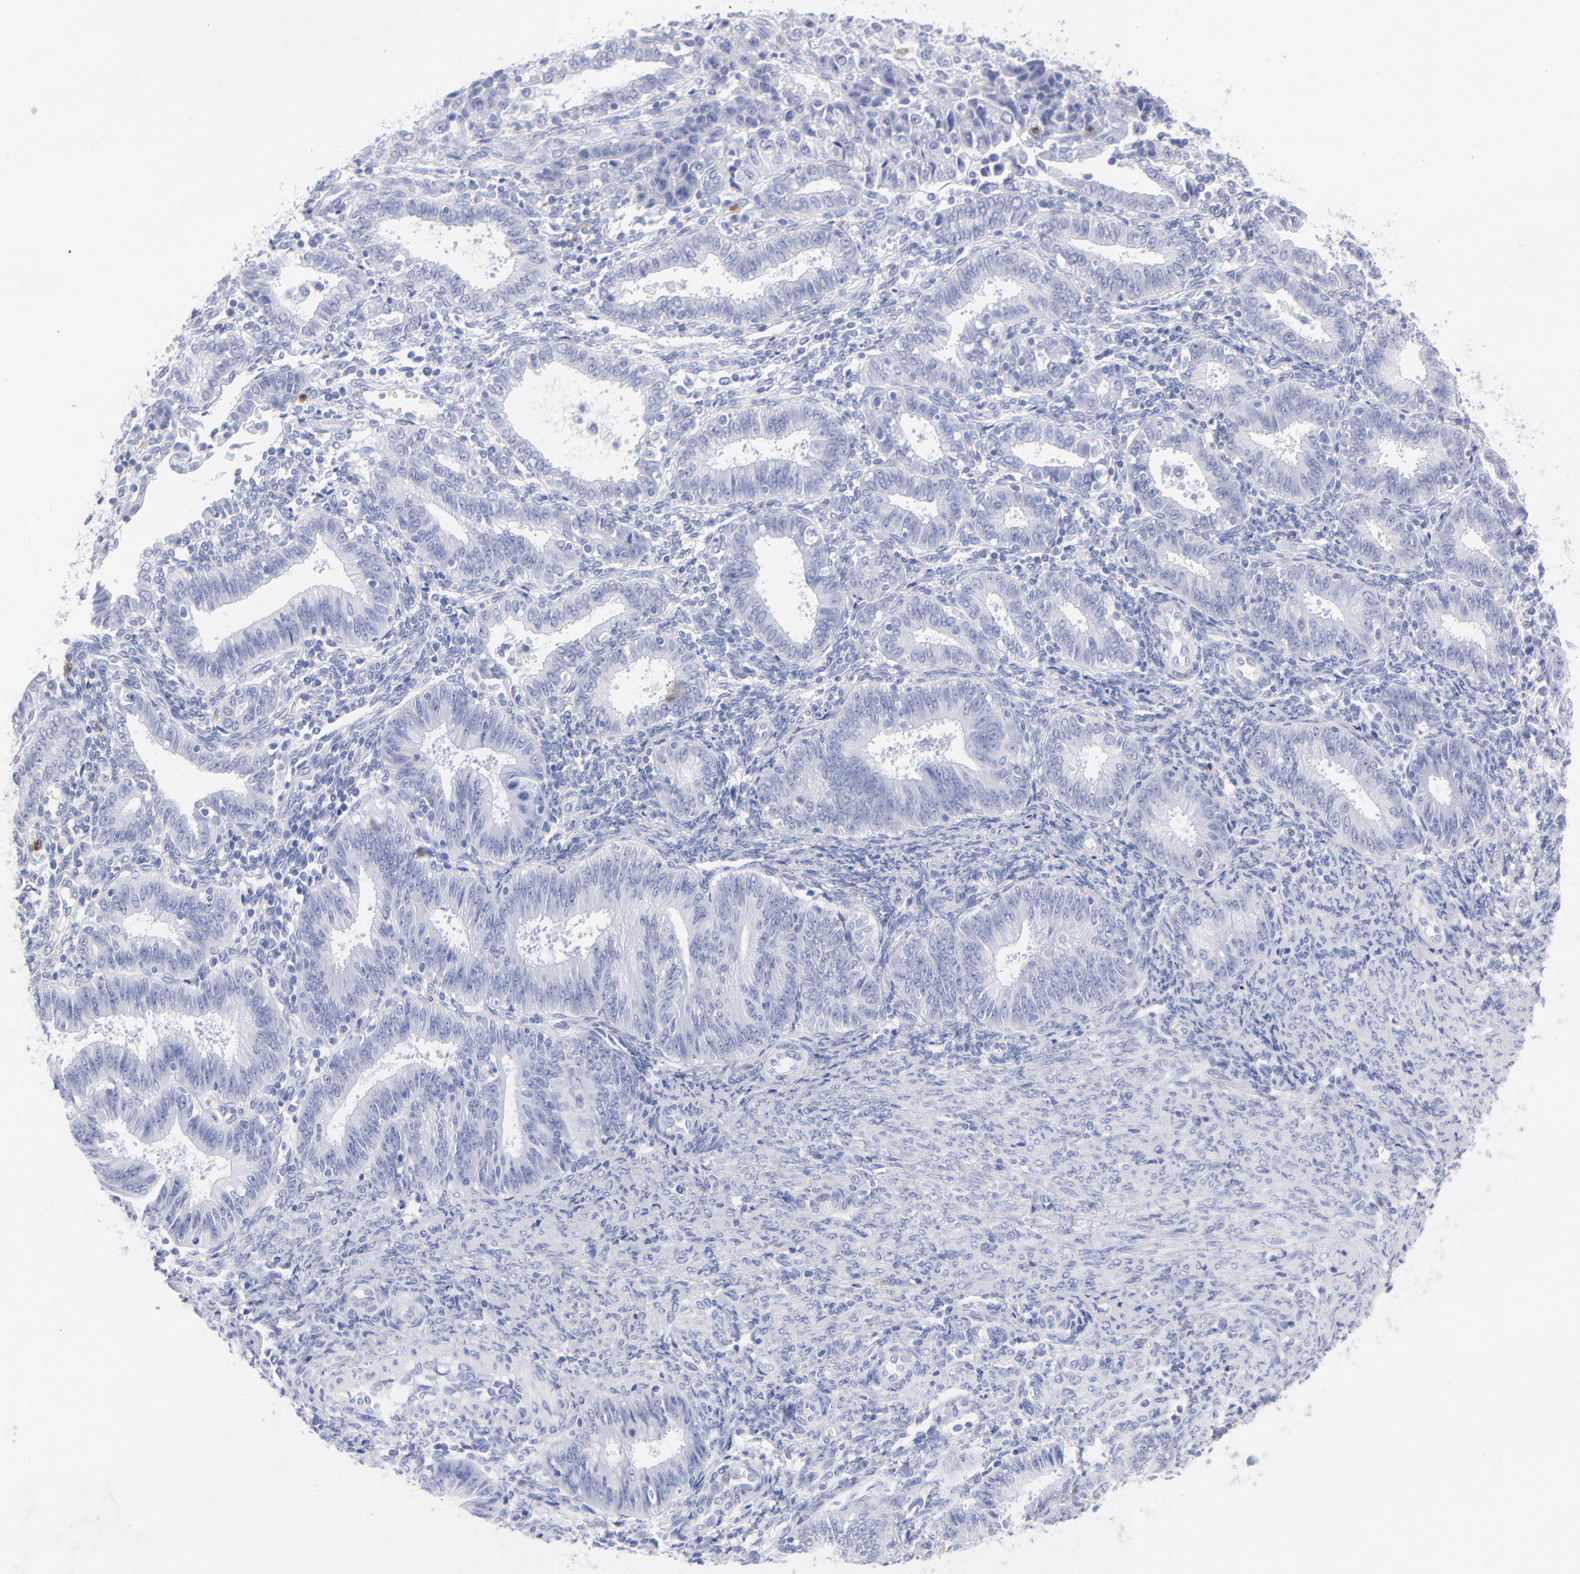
{"staining": {"intensity": "negative", "quantity": "none", "location": "none"}, "tissue": "endometrial cancer", "cell_type": "Tumor cells", "image_type": "cancer", "snomed": [{"axis": "morphology", "description": "Adenocarcinoma, NOS"}, {"axis": "topography", "description": "Endometrium"}], "caption": "Micrograph shows no significant protein positivity in tumor cells of endometrial cancer.", "gene": "ARG1", "patient": {"sex": "female", "age": 42}}